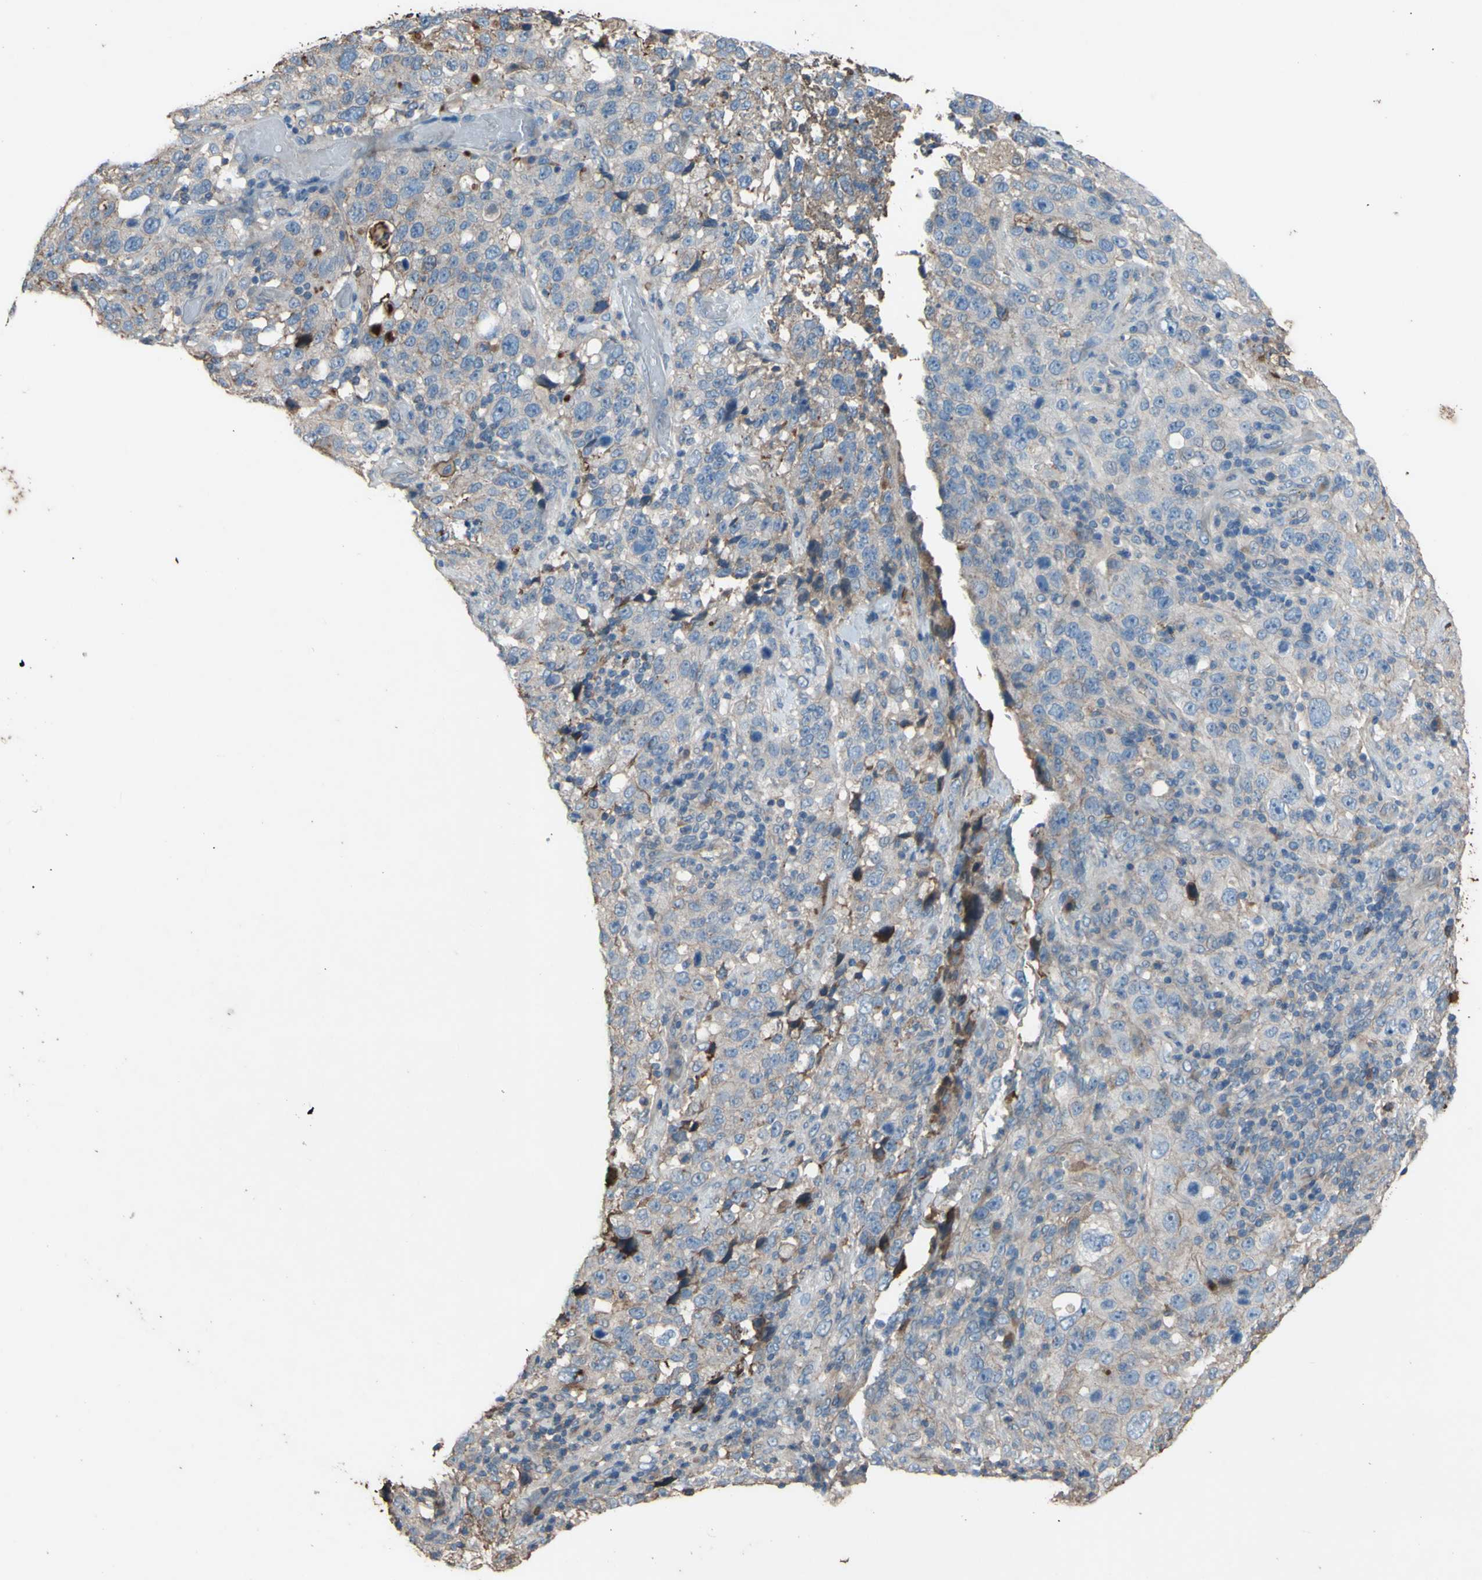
{"staining": {"intensity": "weak", "quantity": "<25%", "location": "cytoplasmic/membranous"}, "tissue": "stomach cancer", "cell_type": "Tumor cells", "image_type": "cancer", "snomed": [{"axis": "morphology", "description": "Normal tissue, NOS"}, {"axis": "morphology", "description": "Adenocarcinoma, NOS"}, {"axis": "topography", "description": "Stomach"}], "caption": "High power microscopy image of an immunohistochemistry photomicrograph of stomach adenocarcinoma, revealing no significant expression in tumor cells. The staining is performed using DAB (3,3'-diaminobenzidine) brown chromogen with nuclei counter-stained in using hematoxylin.", "gene": "PTGDS", "patient": {"sex": "male", "age": 48}}